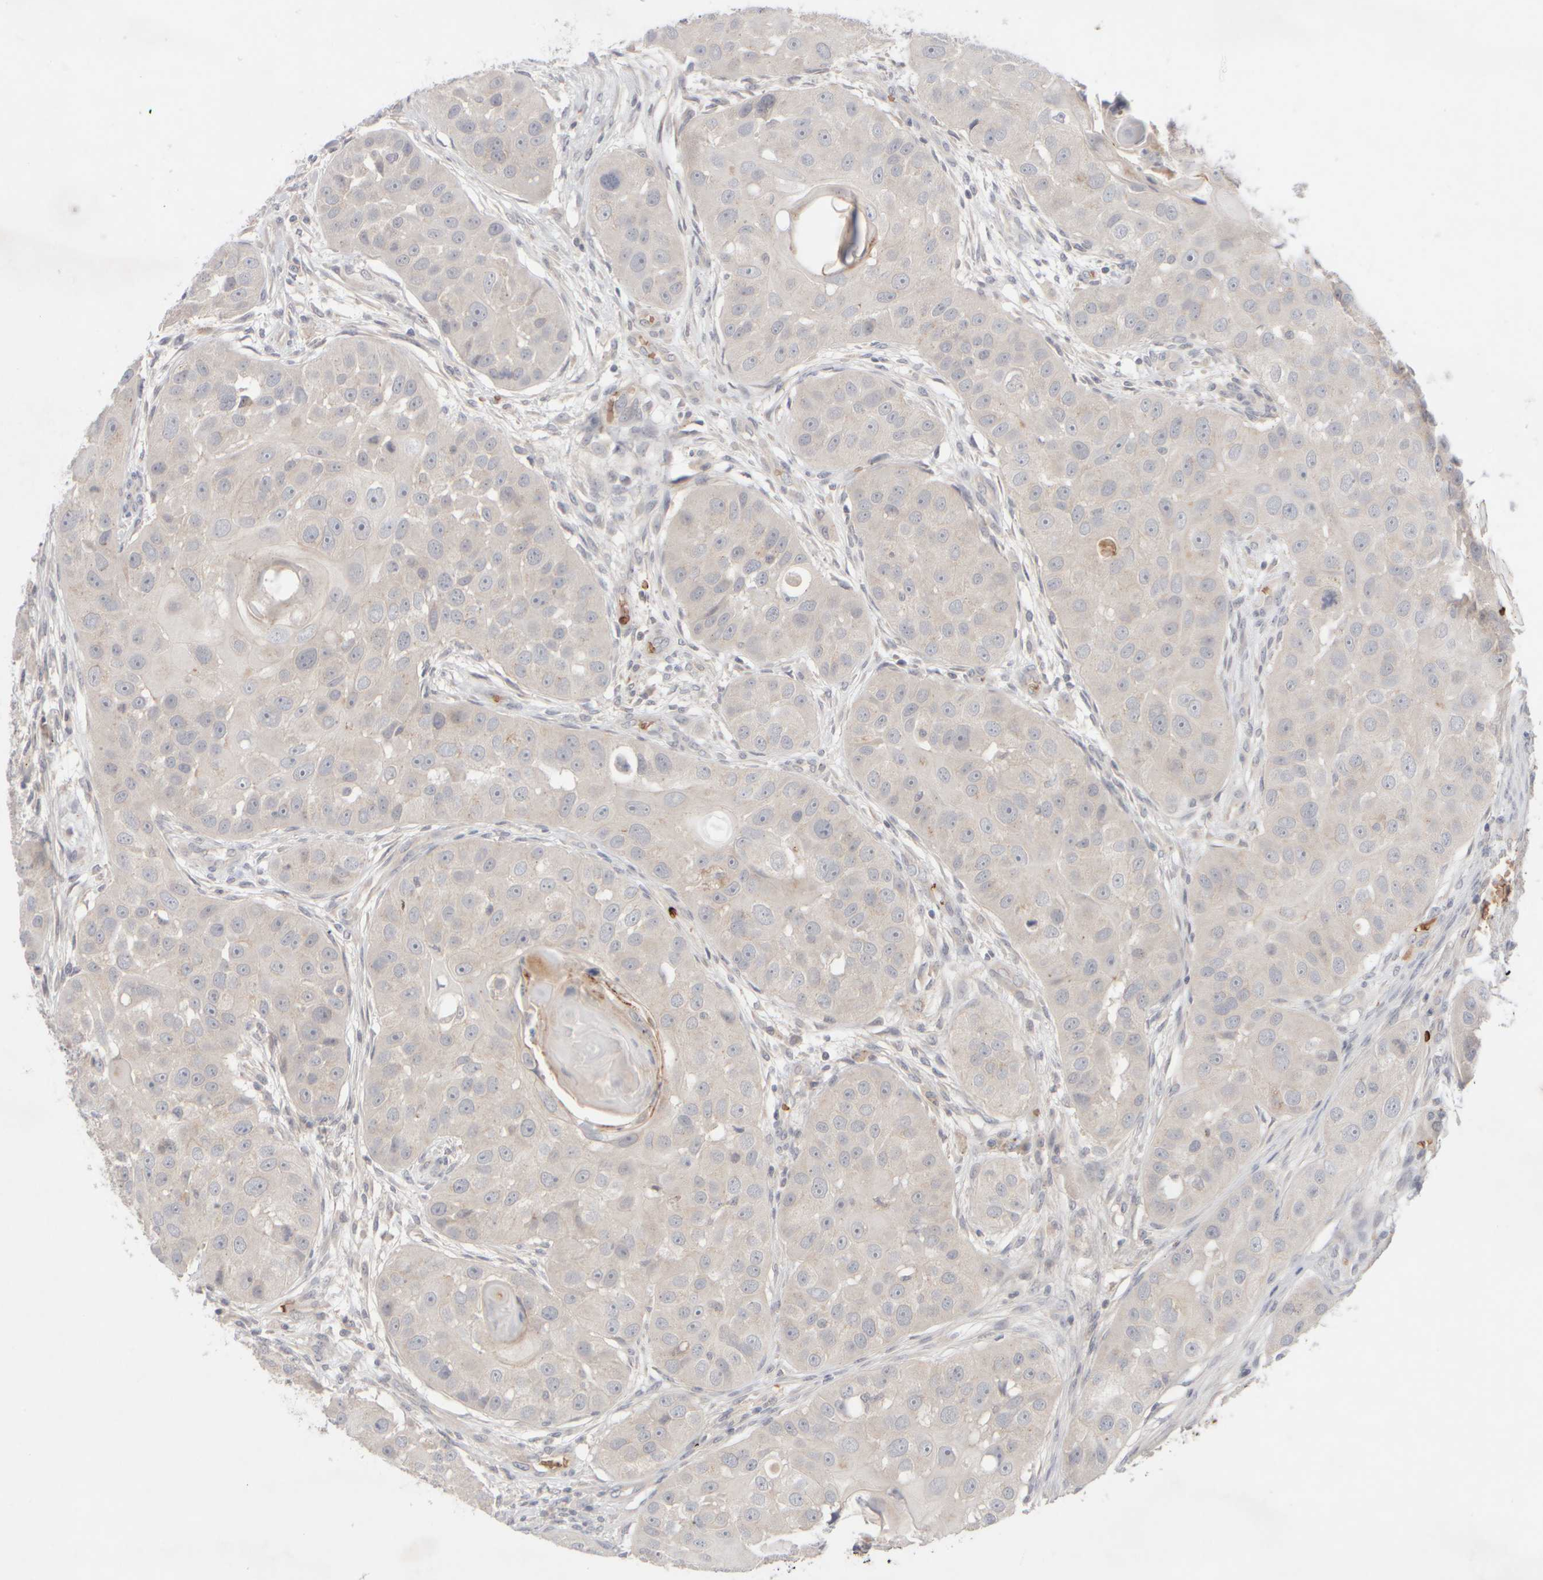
{"staining": {"intensity": "negative", "quantity": "none", "location": "none"}, "tissue": "head and neck cancer", "cell_type": "Tumor cells", "image_type": "cancer", "snomed": [{"axis": "morphology", "description": "Normal tissue, NOS"}, {"axis": "morphology", "description": "Squamous cell carcinoma, NOS"}, {"axis": "topography", "description": "Skeletal muscle"}, {"axis": "topography", "description": "Head-Neck"}], "caption": "High magnification brightfield microscopy of head and neck cancer (squamous cell carcinoma) stained with DAB (3,3'-diaminobenzidine) (brown) and counterstained with hematoxylin (blue): tumor cells show no significant expression.", "gene": "MST1", "patient": {"sex": "male", "age": 51}}